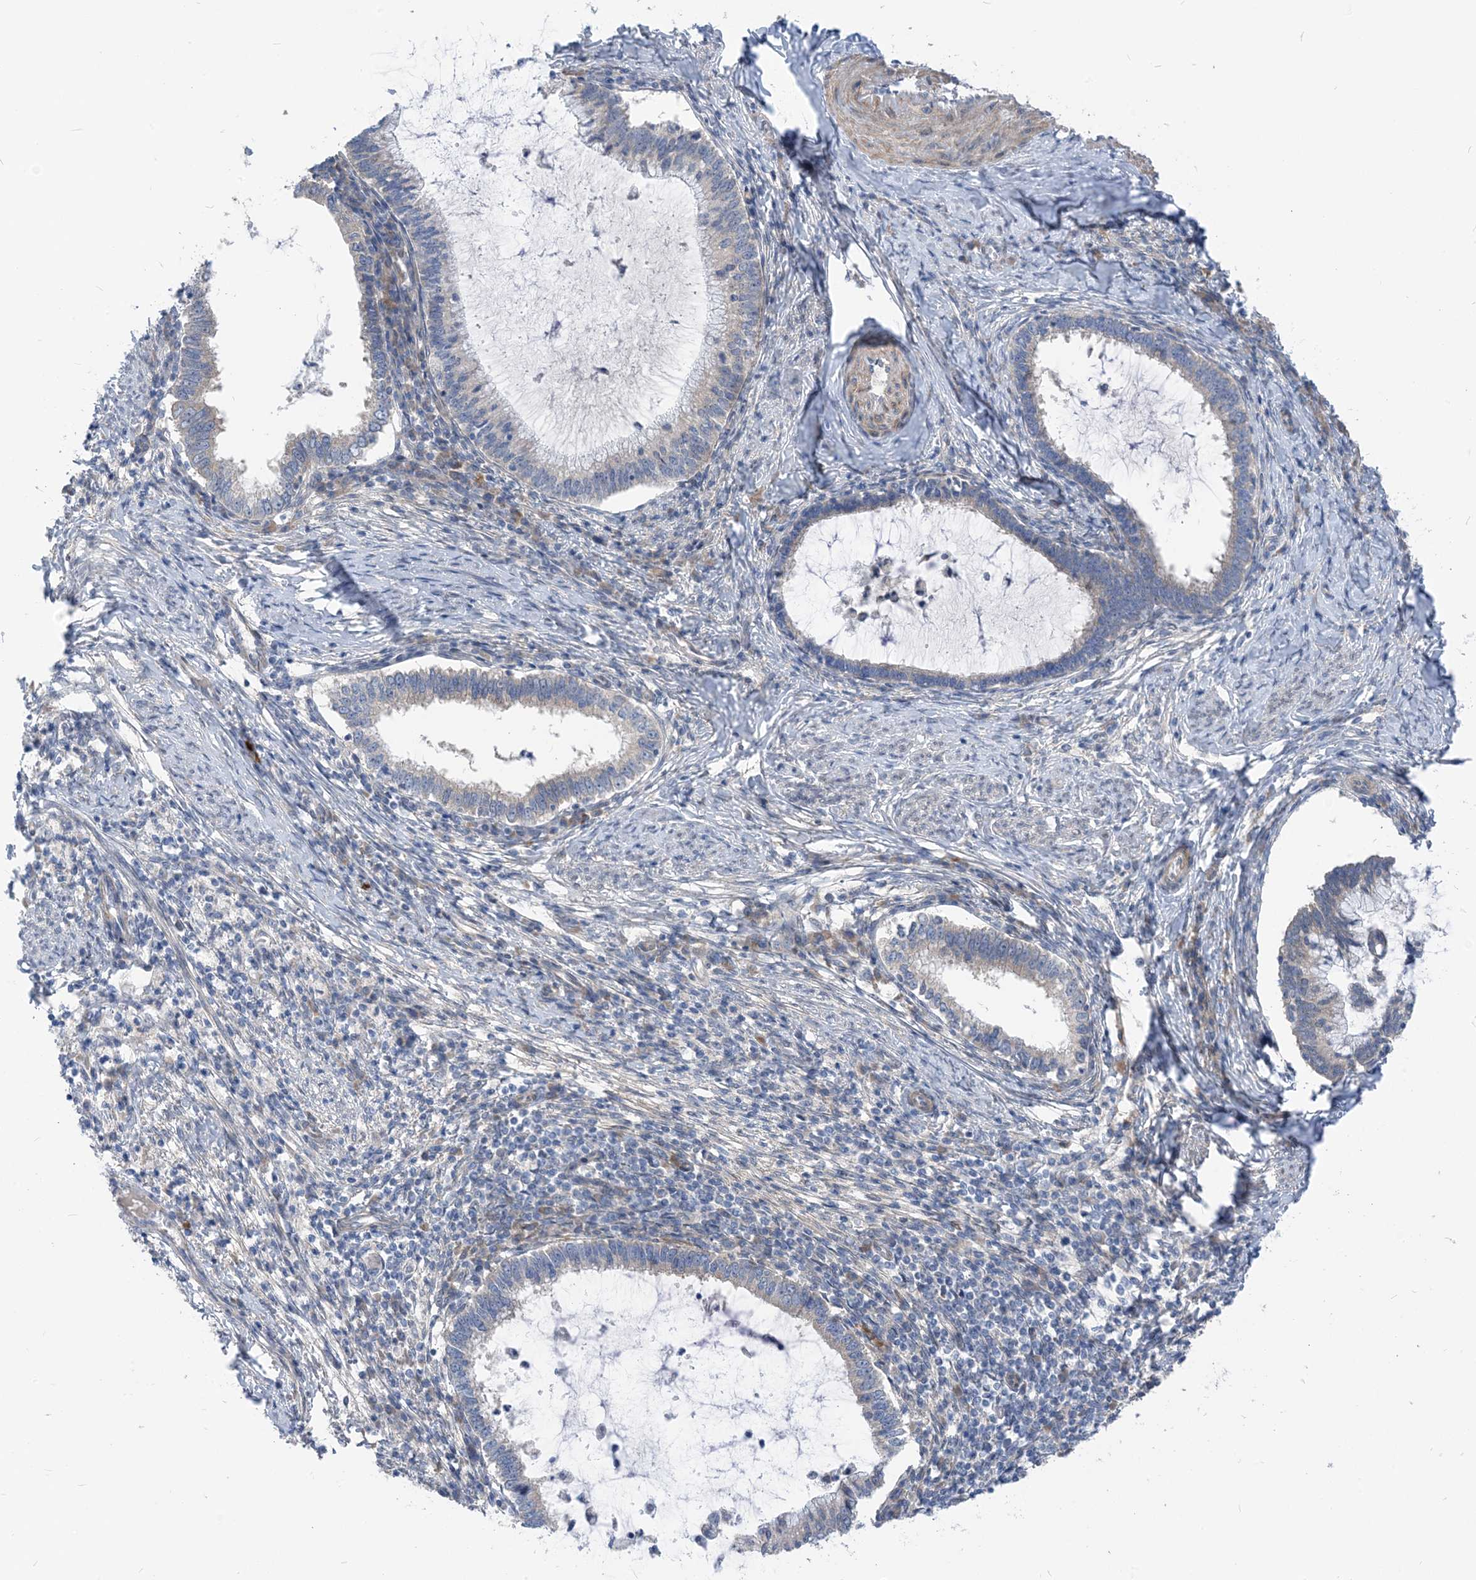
{"staining": {"intensity": "negative", "quantity": "none", "location": "none"}, "tissue": "cervical cancer", "cell_type": "Tumor cells", "image_type": "cancer", "snomed": [{"axis": "morphology", "description": "Adenocarcinoma, NOS"}, {"axis": "topography", "description": "Cervix"}], "caption": "The immunohistochemistry (IHC) photomicrograph has no significant positivity in tumor cells of cervical cancer tissue.", "gene": "PLEKHA3", "patient": {"sex": "female", "age": 36}}